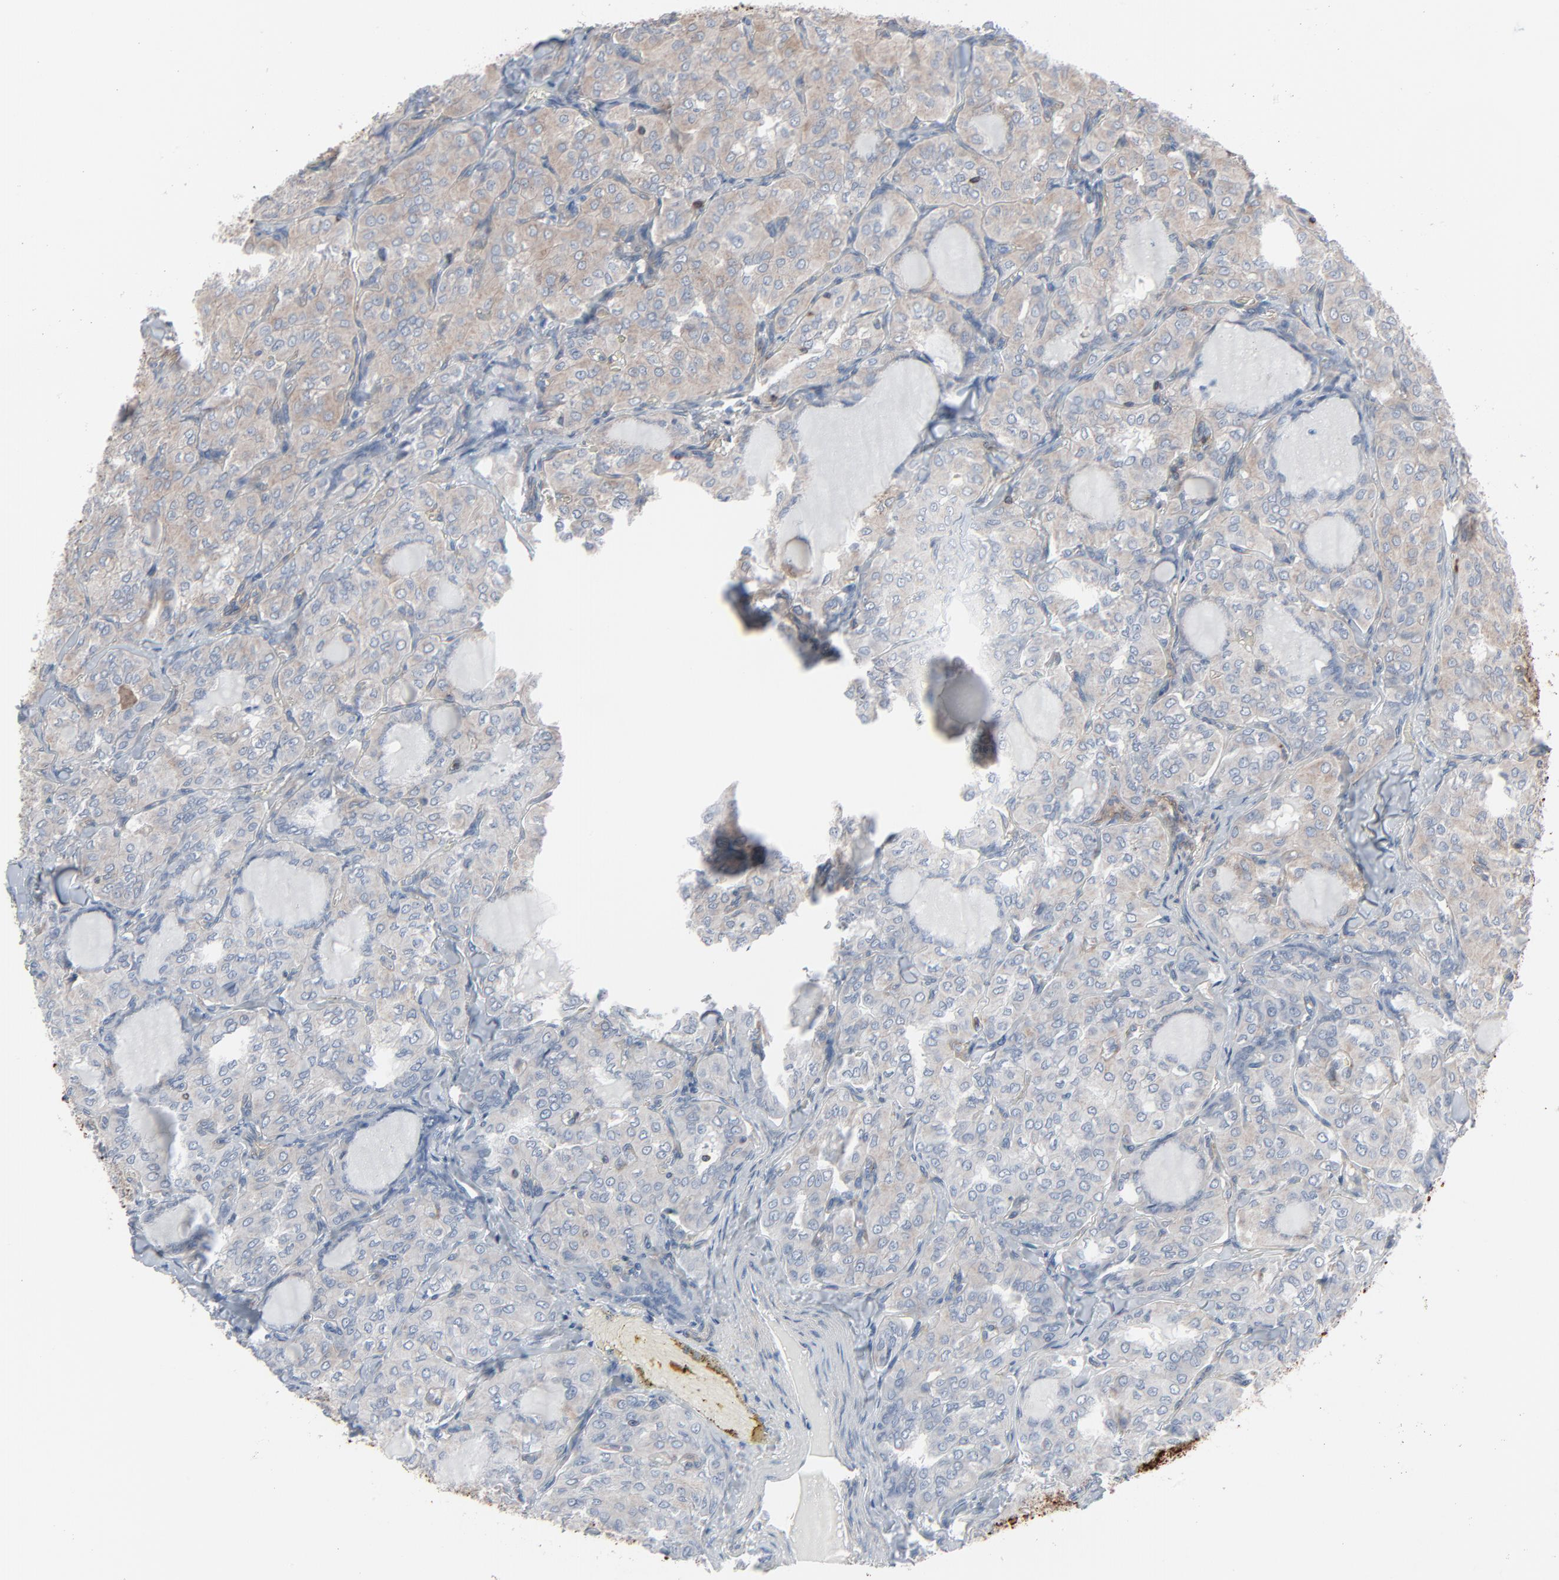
{"staining": {"intensity": "weak", "quantity": ">75%", "location": "cytoplasmic/membranous"}, "tissue": "thyroid cancer", "cell_type": "Tumor cells", "image_type": "cancer", "snomed": [{"axis": "morphology", "description": "Papillary adenocarcinoma, NOS"}, {"axis": "topography", "description": "Thyroid gland"}], "caption": "This is a histology image of immunohistochemistry staining of papillary adenocarcinoma (thyroid), which shows weak expression in the cytoplasmic/membranous of tumor cells.", "gene": "OPTN", "patient": {"sex": "male", "age": 20}}